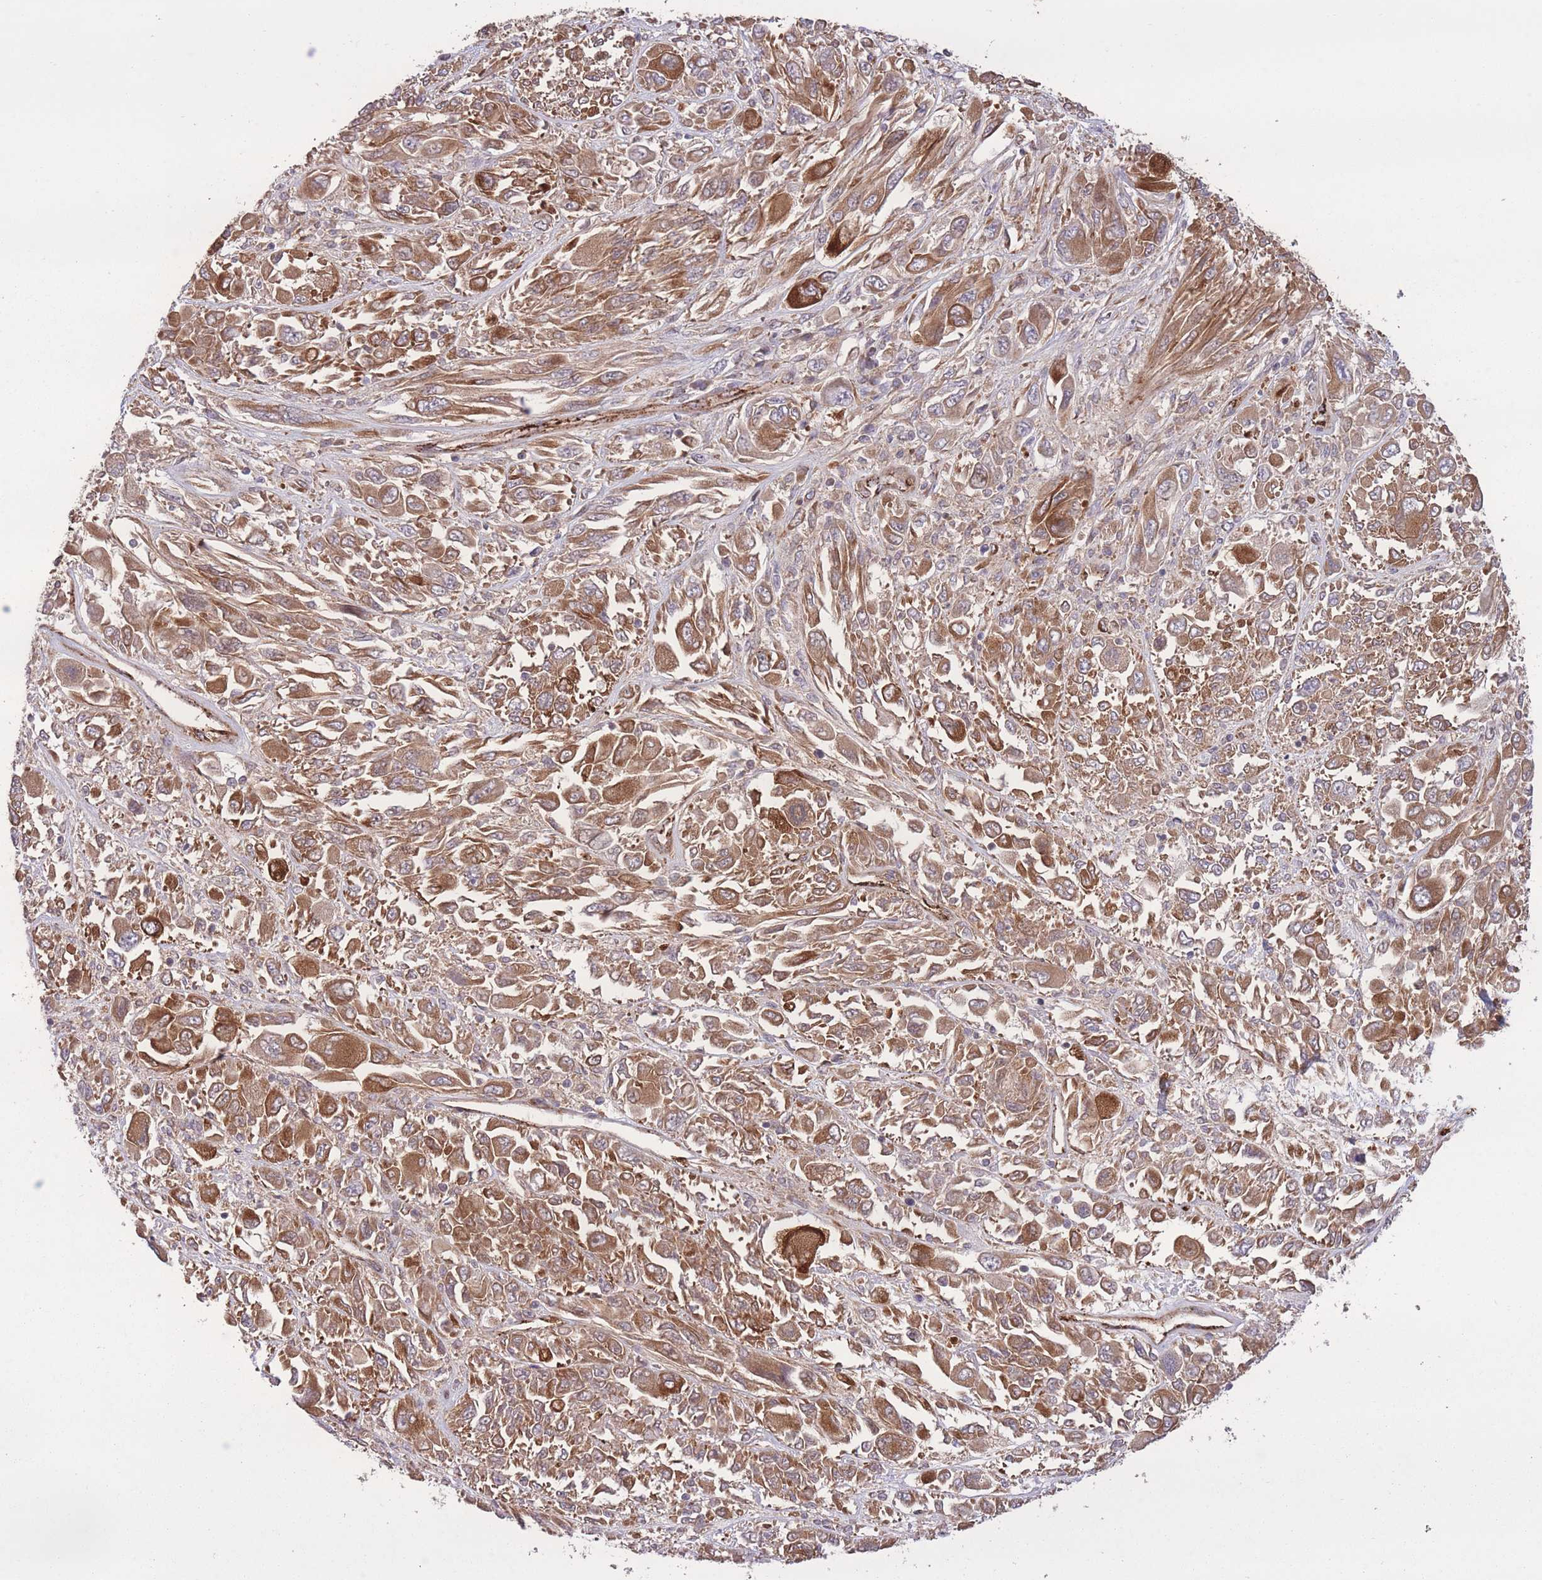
{"staining": {"intensity": "moderate", "quantity": ">75%", "location": "cytoplasmic/membranous"}, "tissue": "melanoma", "cell_type": "Tumor cells", "image_type": "cancer", "snomed": [{"axis": "morphology", "description": "Malignant melanoma, NOS"}, {"axis": "topography", "description": "Skin"}], "caption": "High-magnification brightfield microscopy of malignant melanoma stained with DAB (3,3'-diaminobenzidine) (brown) and counterstained with hematoxylin (blue). tumor cells exhibit moderate cytoplasmic/membranous staining is seen in about>75% of cells.", "gene": "CISH", "patient": {"sex": "female", "age": 91}}